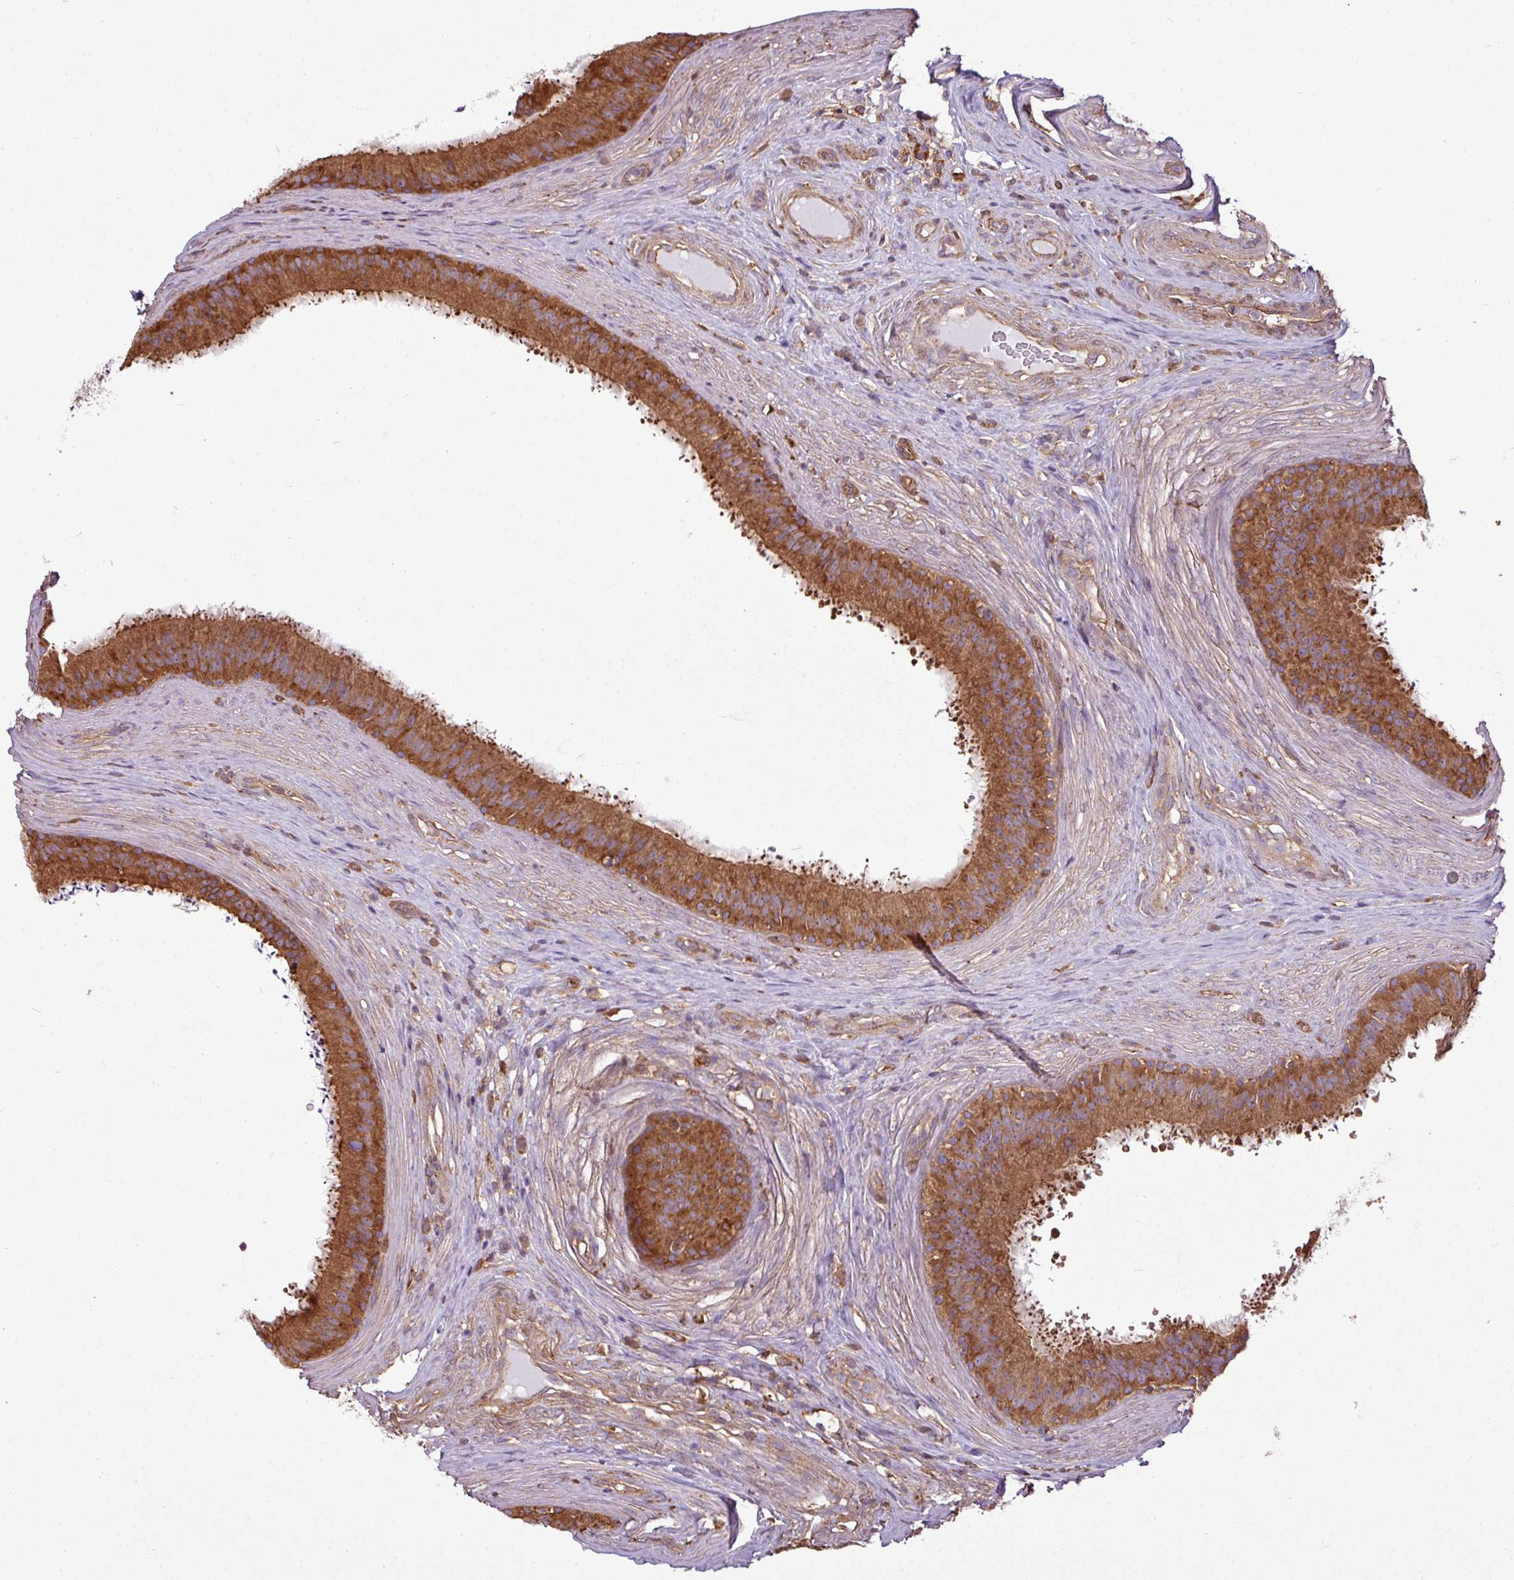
{"staining": {"intensity": "strong", "quantity": "25%-75%", "location": "cytoplasmic/membranous"}, "tissue": "epididymis", "cell_type": "Glandular cells", "image_type": "normal", "snomed": [{"axis": "morphology", "description": "Normal tissue, NOS"}, {"axis": "topography", "description": "Testis"}, {"axis": "topography", "description": "Epididymis"}], "caption": "IHC staining of unremarkable epididymis, which exhibits high levels of strong cytoplasmic/membranous positivity in approximately 25%-75% of glandular cells indicating strong cytoplasmic/membranous protein staining. The staining was performed using DAB (brown) for protein detection and nuclei were counterstained in hematoxylin (blue).", "gene": "PACSIN2", "patient": {"sex": "male", "age": 41}}